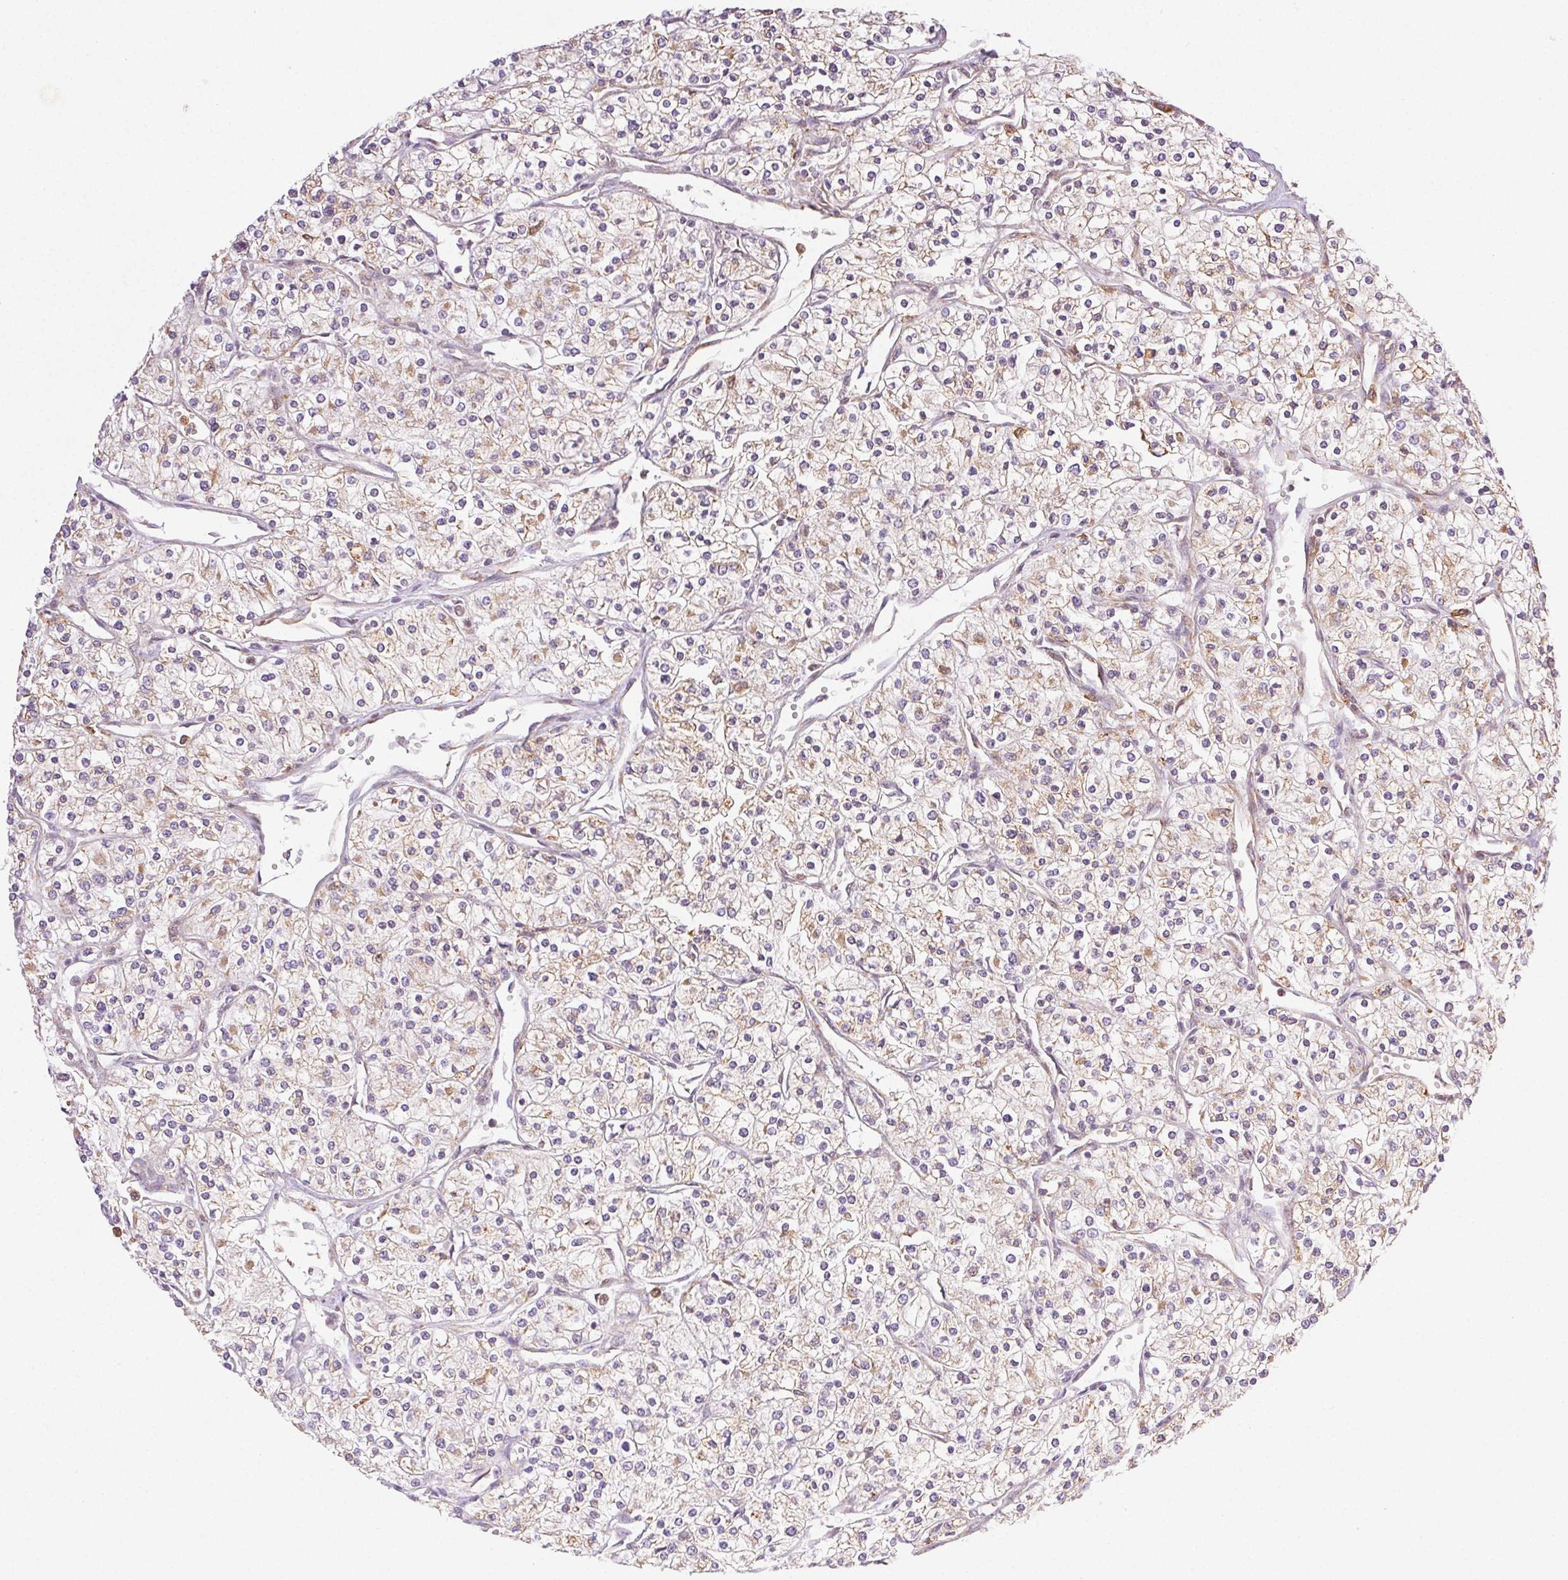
{"staining": {"intensity": "weak", "quantity": "25%-75%", "location": "cytoplasmic/membranous"}, "tissue": "renal cancer", "cell_type": "Tumor cells", "image_type": "cancer", "snomed": [{"axis": "morphology", "description": "Adenocarcinoma, NOS"}, {"axis": "topography", "description": "Kidney"}], "caption": "Adenocarcinoma (renal) stained with IHC demonstrates weak cytoplasmic/membranous staining in approximately 25%-75% of tumor cells.", "gene": "ENTREP1", "patient": {"sex": "male", "age": 80}}